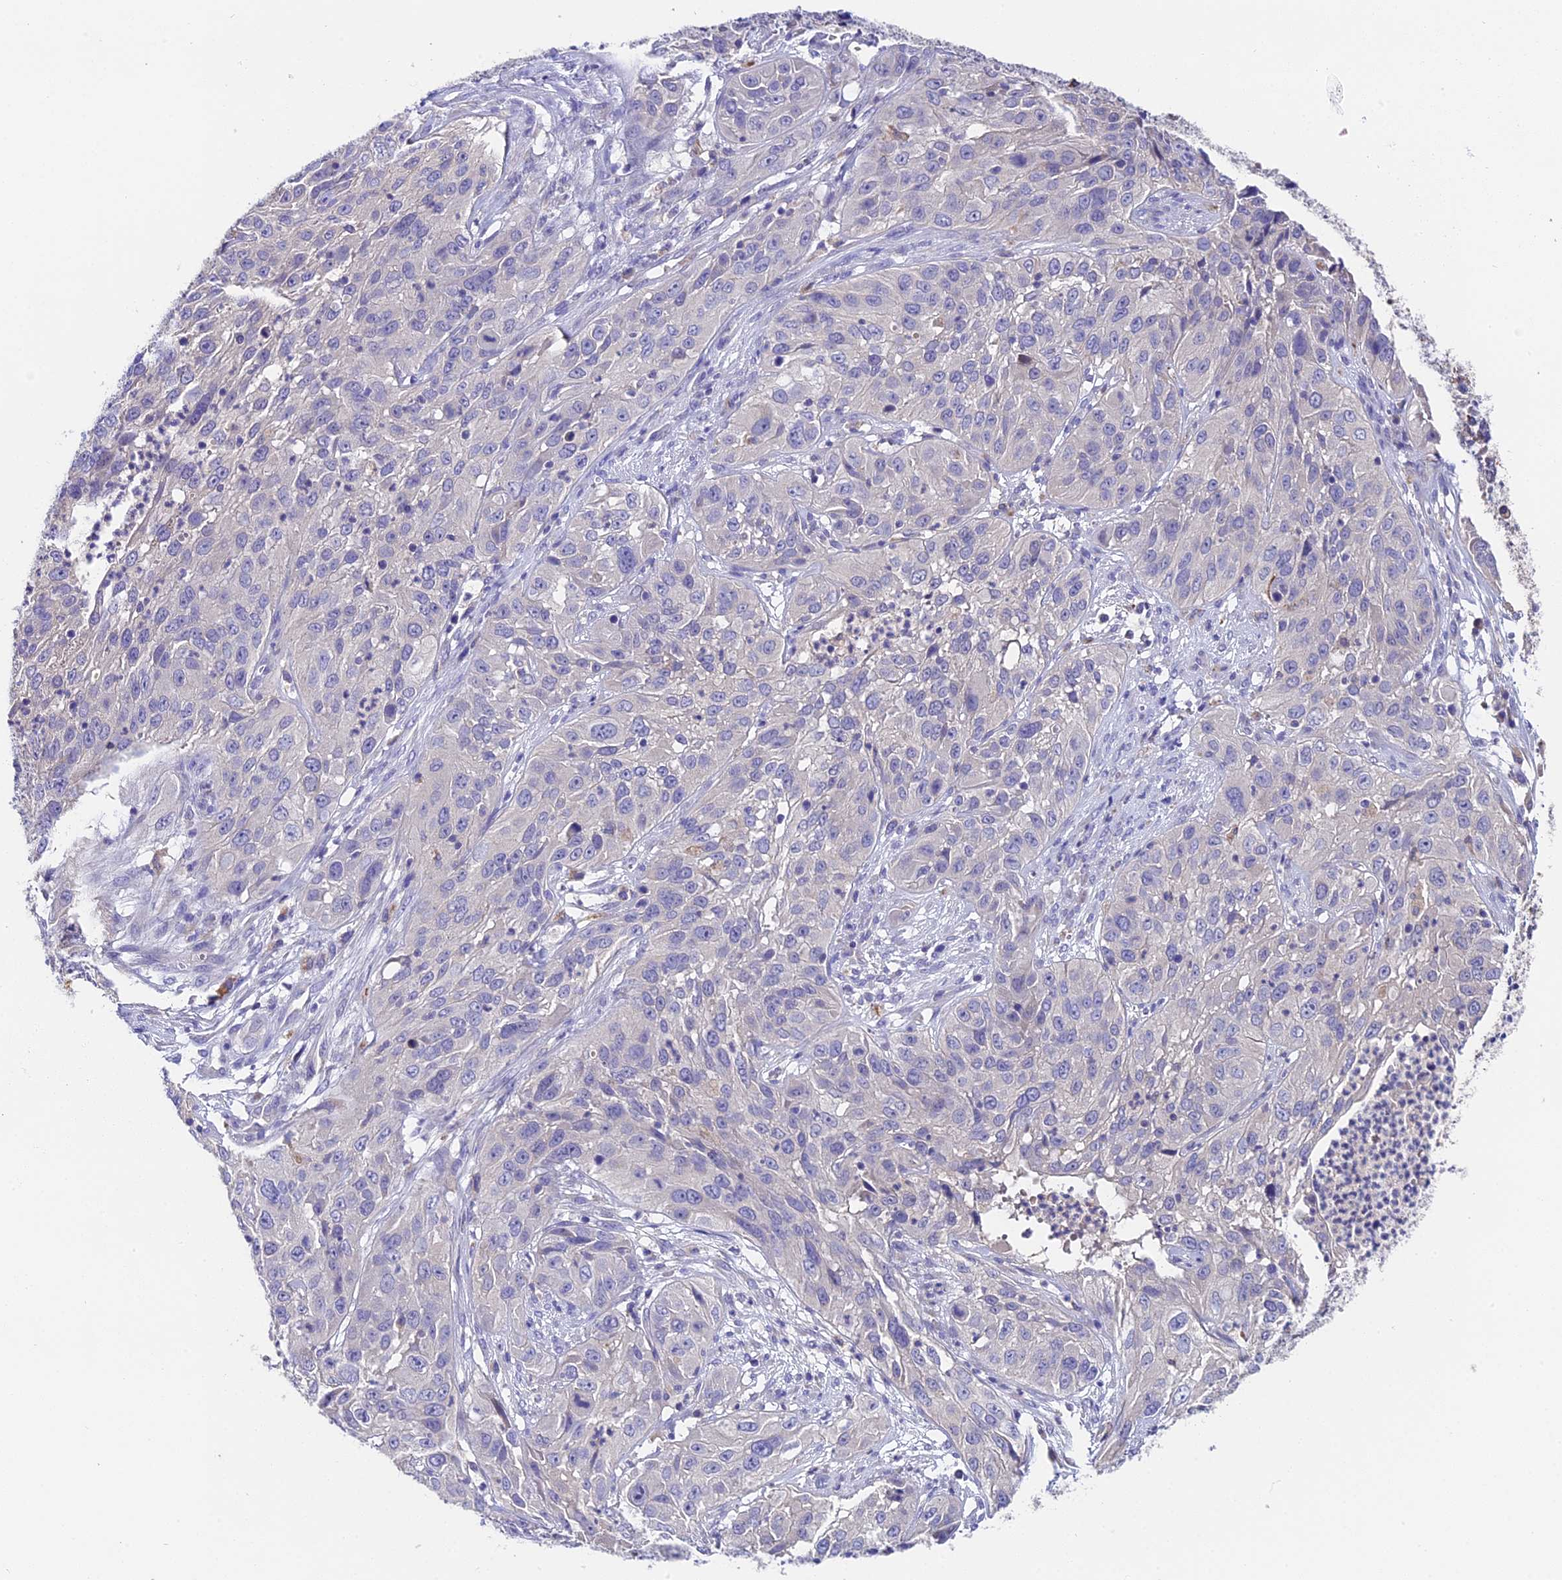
{"staining": {"intensity": "negative", "quantity": "none", "location": "none"}, "tissue": "cervical cancer", "cell_type": "Tumor cells", "image_type": "cancer", "snomed": [{"axis": "morphology", "description": "Squamous cell carcinoma, NOS"}, {"axis": "topography", "description": "Cervix"}], "caption": "Tumor cells show no significant protein staining in cervical cancer (squamous cell carcinoma).", "gene": "LYPD6", "patient": {"sex": "female", "age": 32}}